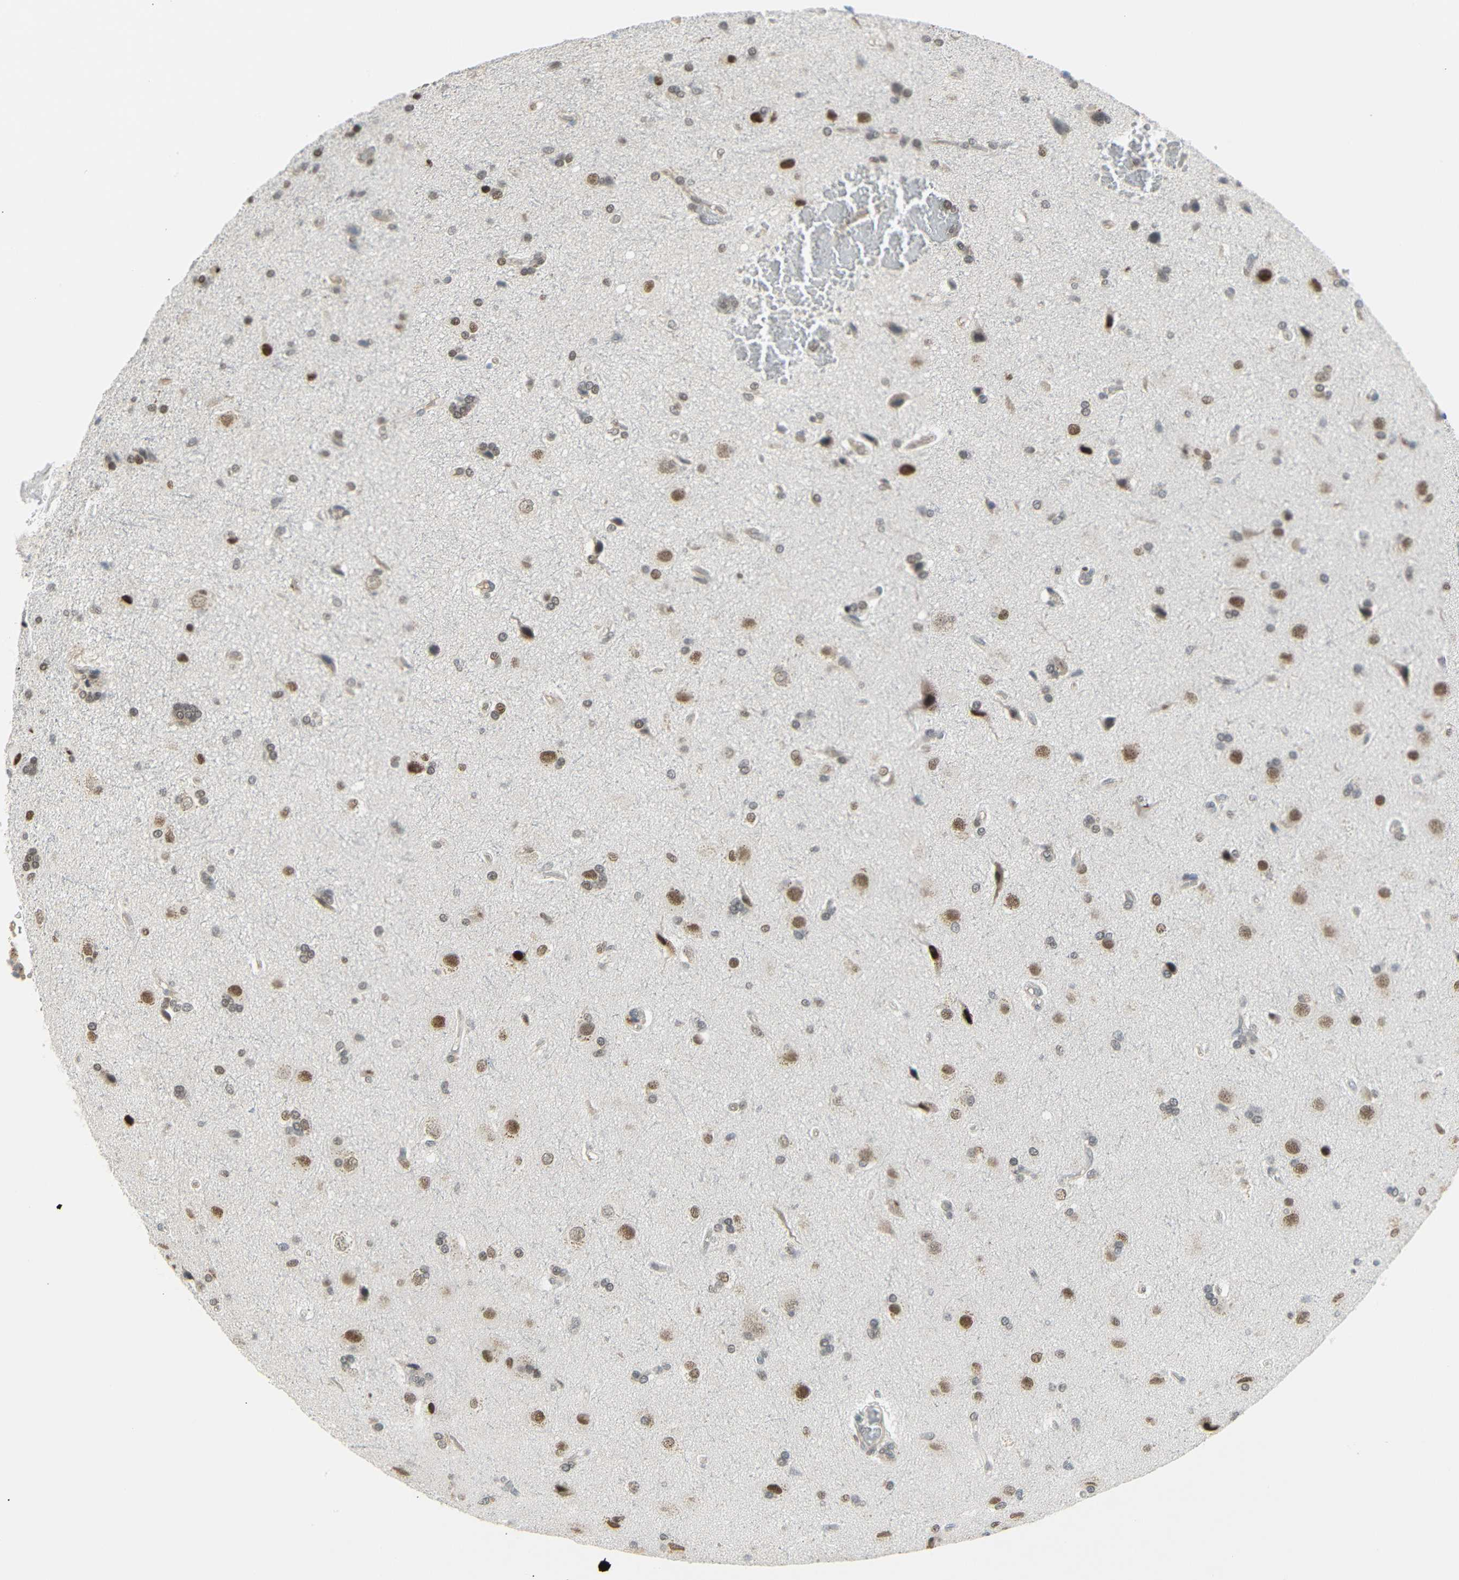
{"staining": {"intensity": "moderate", "quantity": ">75%", "location": "nuclear"}, "tissue": "glioma", "cell_type": "Tumor cells", "image_type": "cancer", "snomed": [{"axis": "morphology", "description": "Glioma, malignant, High grade"}, {"axis": "topography", "description": "Brain"}], "caption": "Tumor cells display medium levels of moderate nuclear positivity in about >75% of cells in human glioma.", "gene": "IMPG2", "patient": {"sex": "male", "age": 71}}